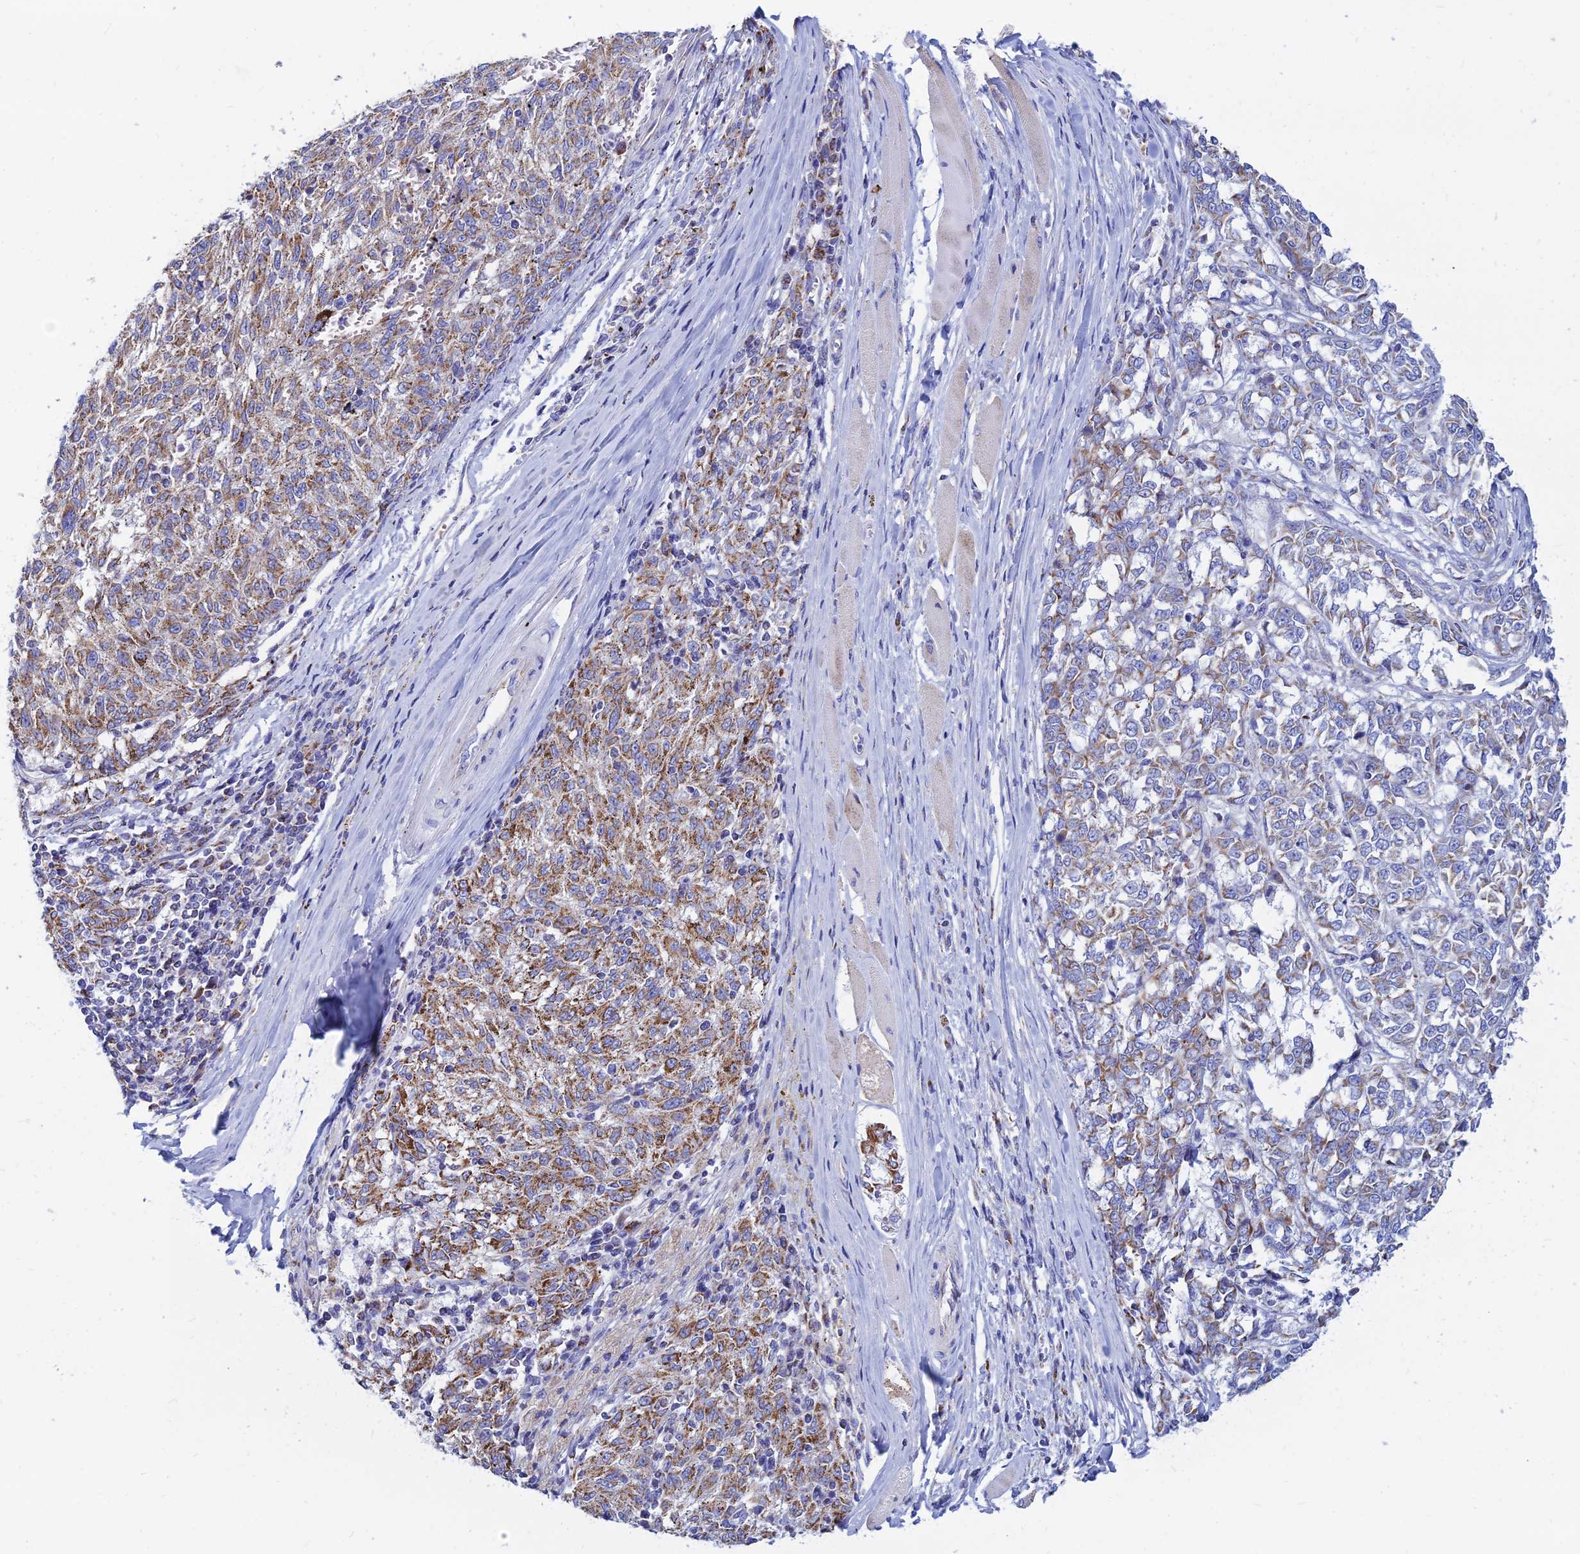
{"staining": {"intensity": "moderate", "quantity": ">75%", "location": "cytoplasmic/membranous"}, "tissue": "melanoma", "cell_type": "Tumor cells", "image_type": "cancer", "snomed": [{"axis": "morphology", "description": "Malignant melanoma, NOS"}, {"axis": "topography", "description": "Skin"}], "caption": "This histopathology image displays immunohistochemistry staining of human malignant melanoma, with medium moderate cytoplasmic/membranous positivity in about >75% of tumor cells.", "gene": "MGST1", "patient": {"sex": "female", "age": 72}}